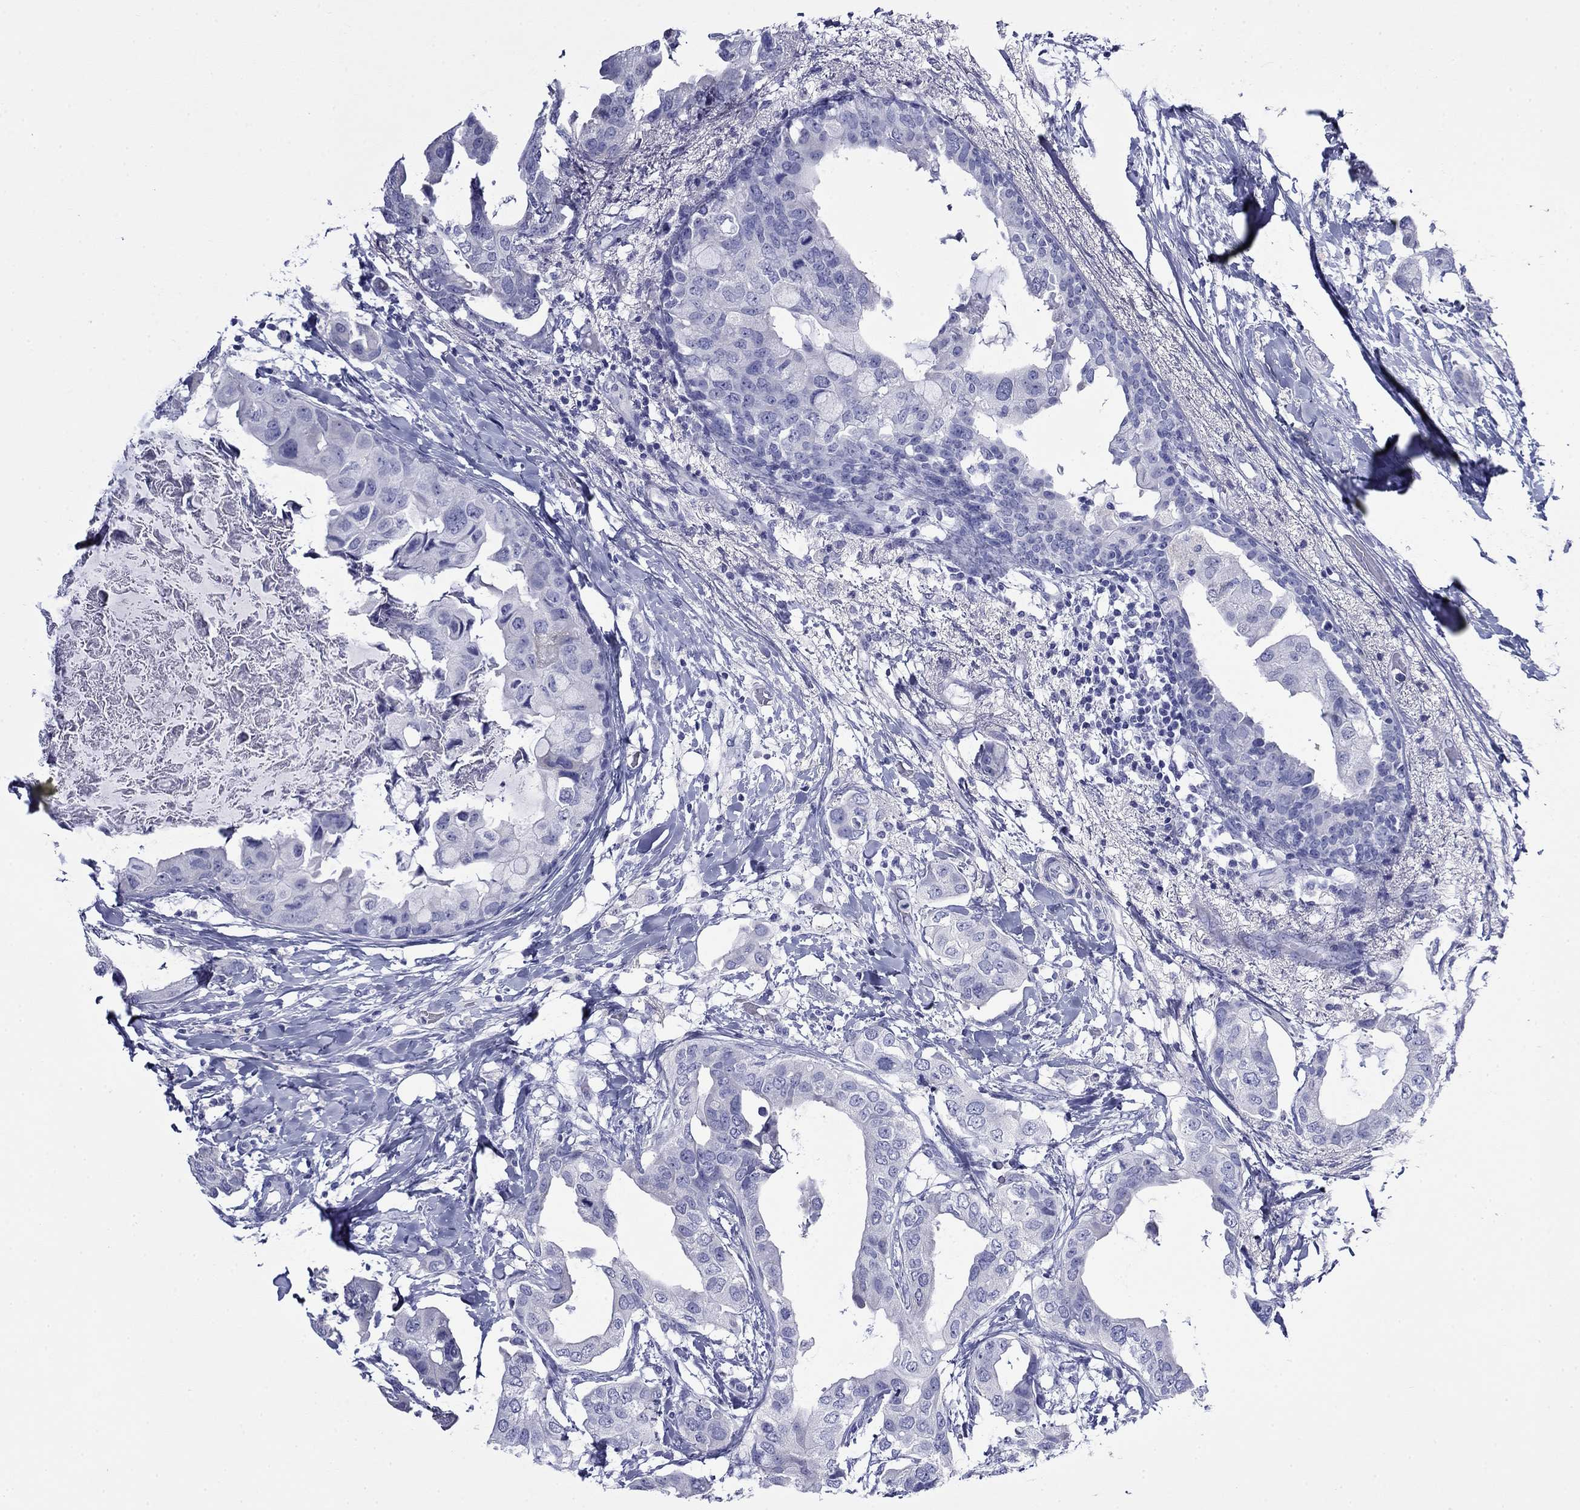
{"staining": {"intensity": "negative", "quantity": "none", "location": "none"}, "tissue": "breast cancer", "cell_type": "Tumor cells", "image_type": "cancer", "snomed": [{"axis": "morphology", "description": "Normal tissue, NOS"}, {"axis": "morphology", "description": "Duct carcinoma"}, {"axis": "topography", "description": "Breast"}], "caption": "This image is of breast cancer (intraductal carcinoma) stained with IHC to label a protein in brown with the nuclei are counter-stained blue. There is no staining in tumor cells.", "gene": "GIP", "patient": {"sex": "female", "age": 40}}